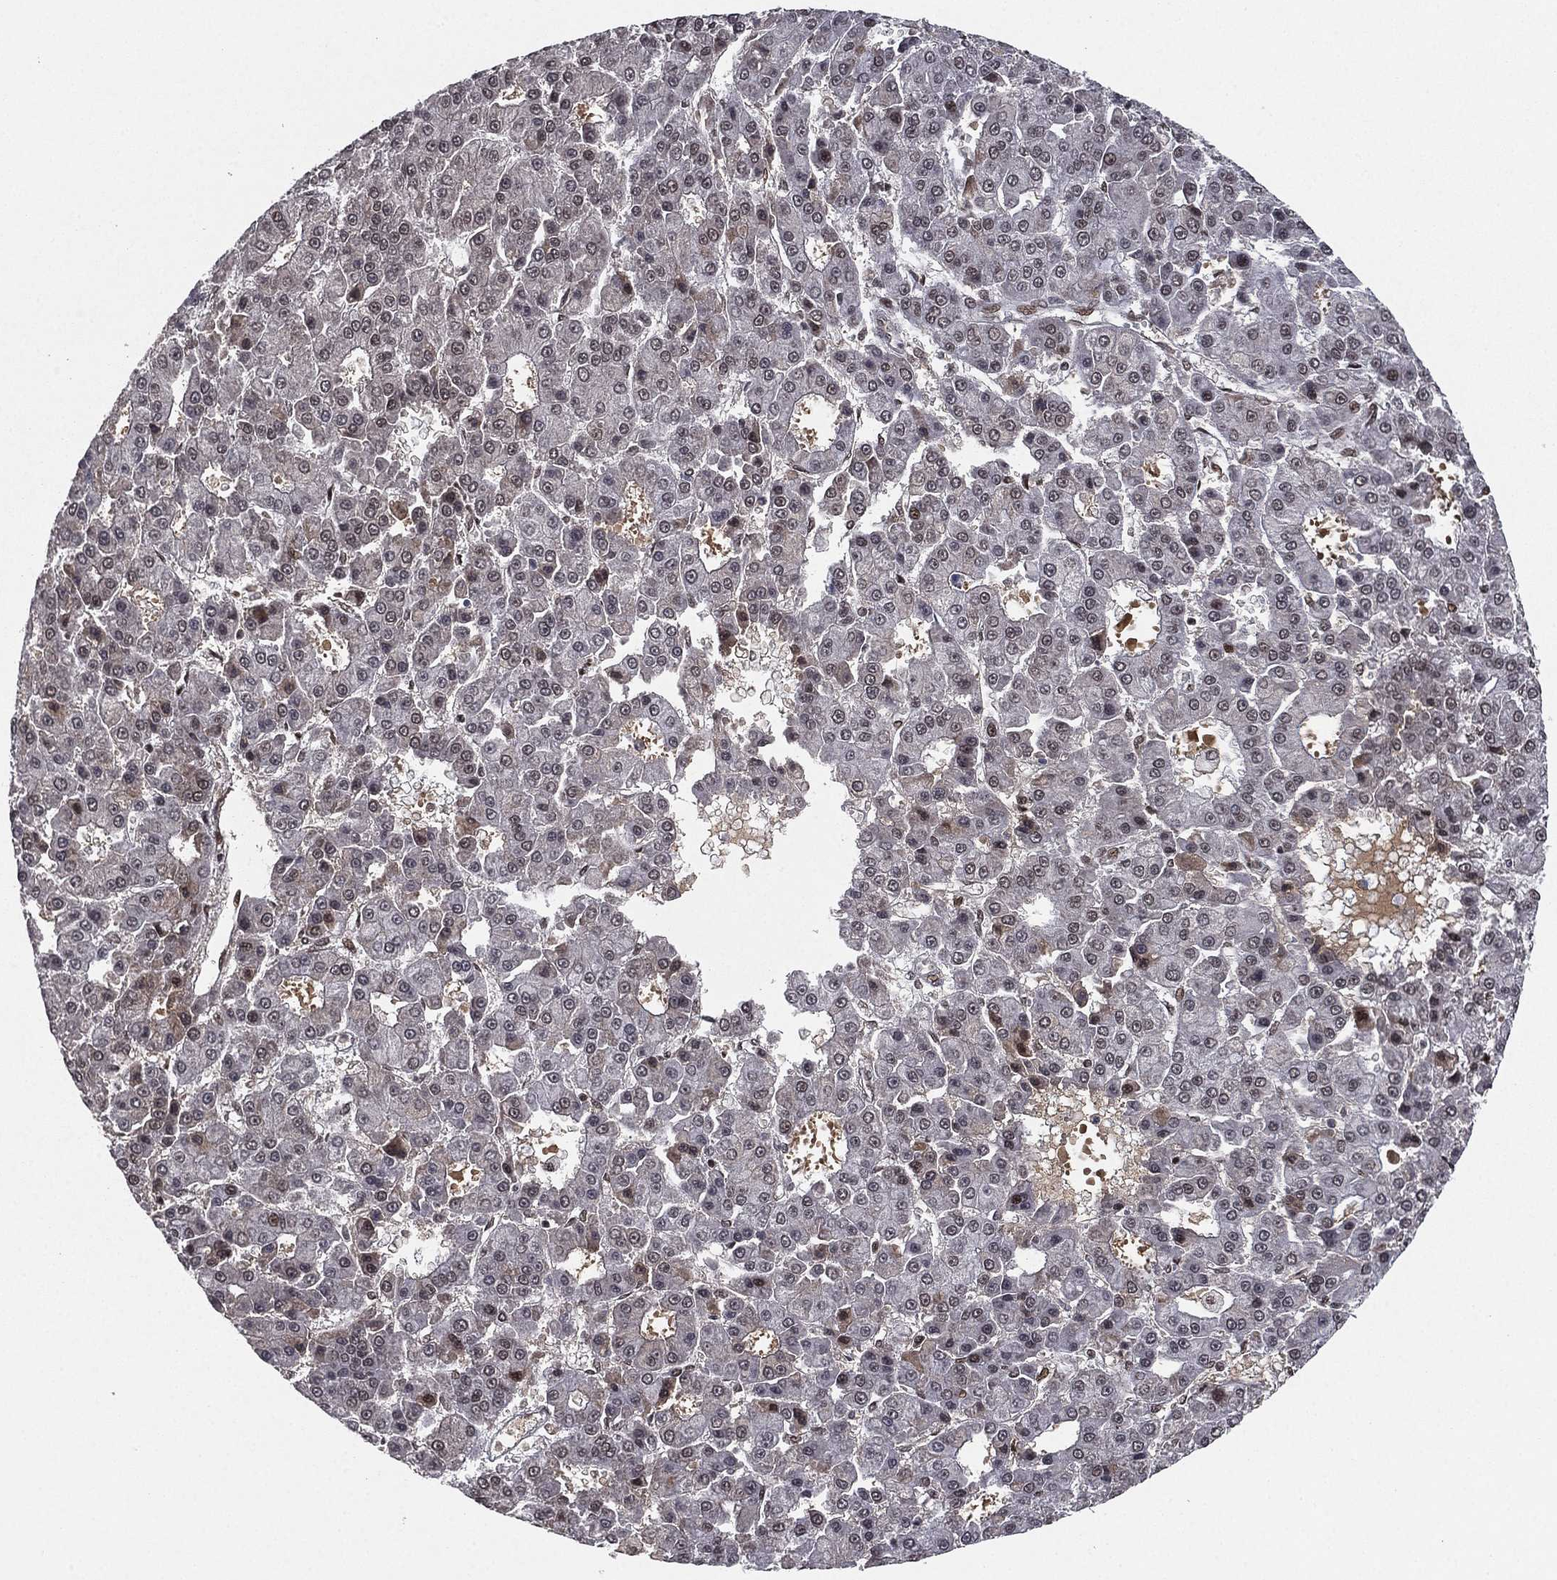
{"staining": {"intensity": "negative", "quantity": "none", "location": "none"}, "tissue": "liver cancer", "cell_type": "Tumor cells", "image_type": "cancer", "snomed": [{"axis": "morphology", "description": "Carcinoma, Hepatocellular, NOS"}, {"axis": "topography", "description": "Liver"}], "caption": "DAB immunohistochemical staining of hepatocellular carcinoma (liver) demonstrates no significant staining in tumor cells.", "gene": "RTF1", "patient": {"sex": "male", "age": 70}}